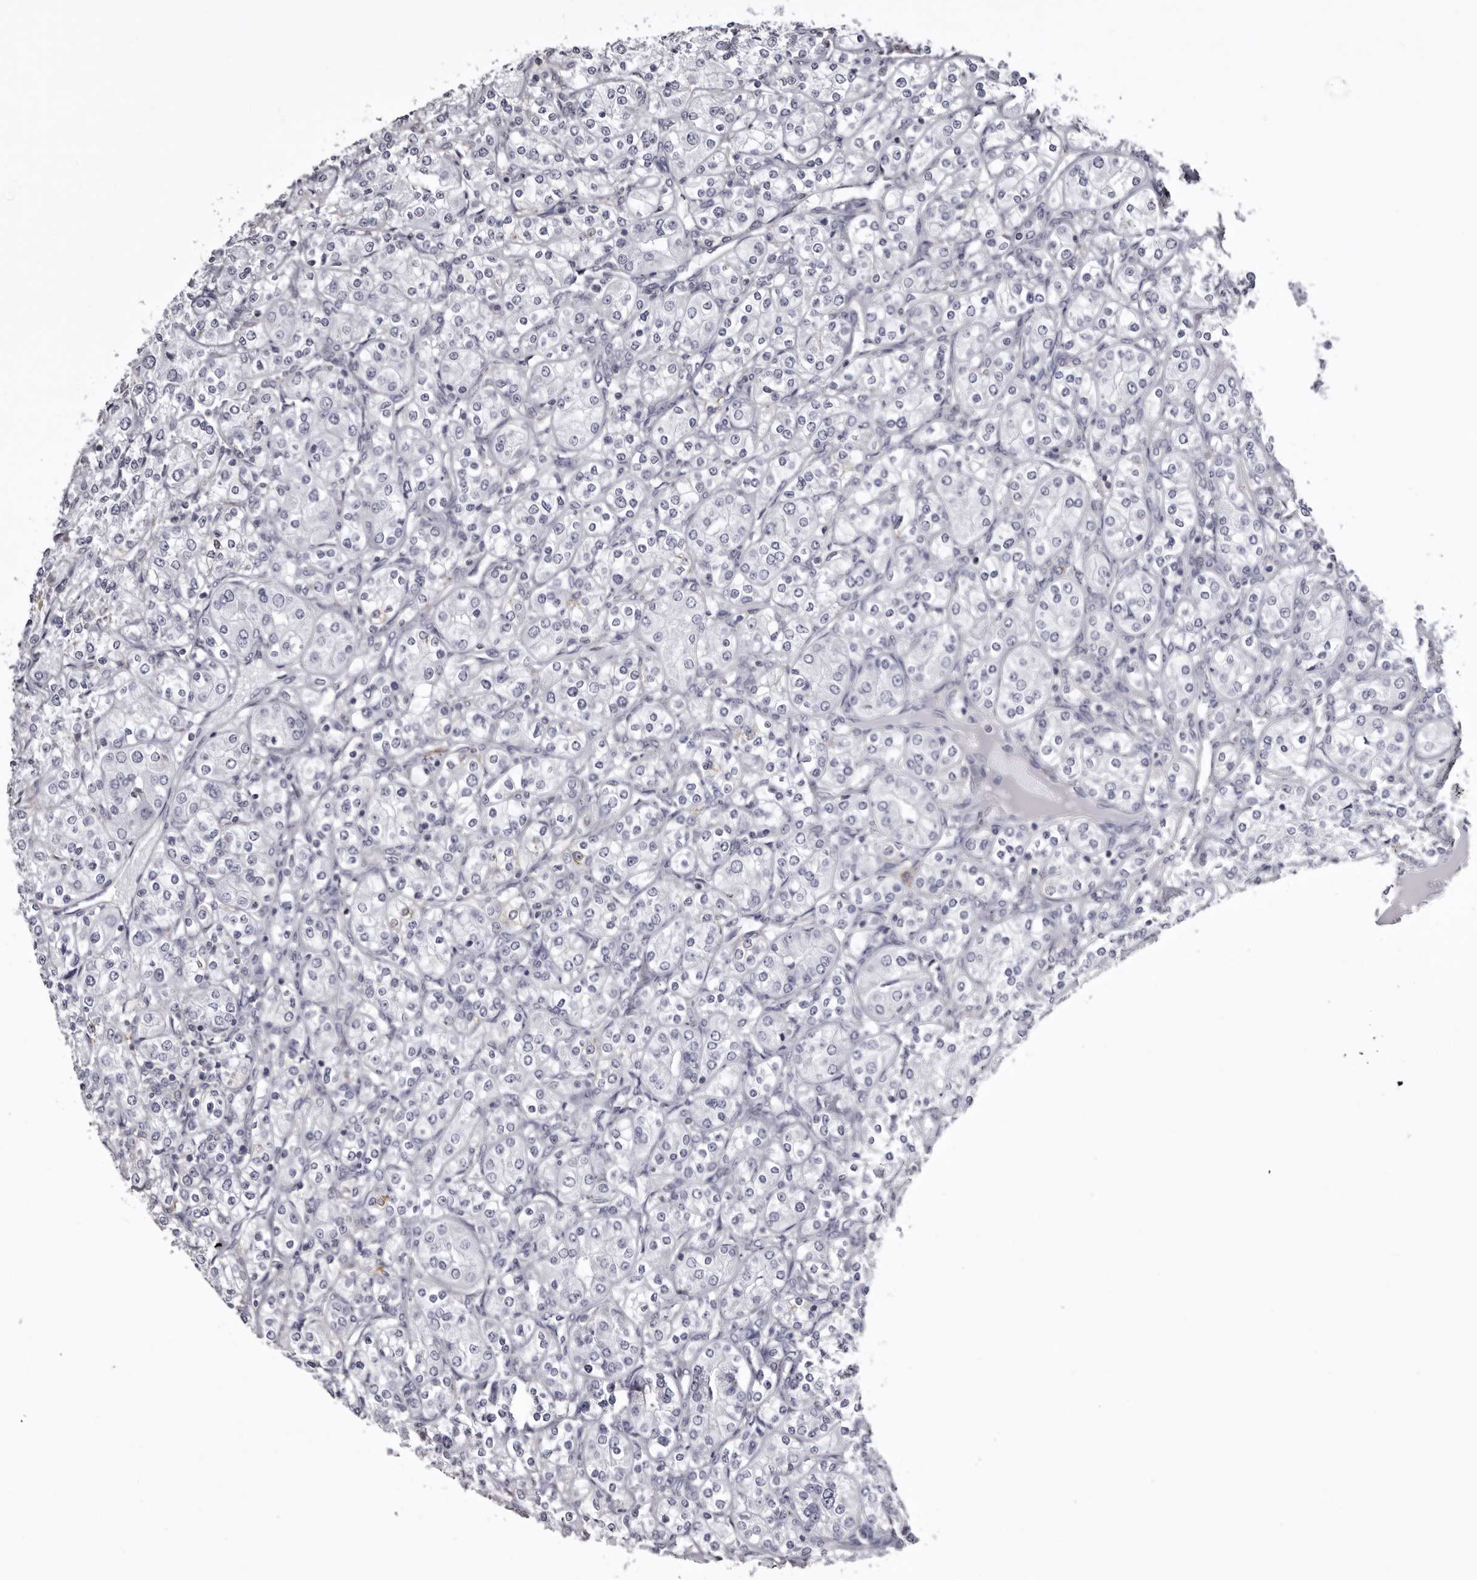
{"staining": {"intensity": "negative", "quantity": "none", "location": "none"}, "tissue": "renal cancer", "cell_type": "Tumor cells", "image_type": "cancer", "snomed": [{"axis": "morphology", "description": "Adenocarcinoma, NOS"}, {"axis": "topography", "description": "Kidney"}], "caption": "Renal adenocarcinoma was stained to show a protein in brown. There is no significant expression in tumor cells.", "gene": "LAD1", "patient": {"sex": "male", "age": 77}}